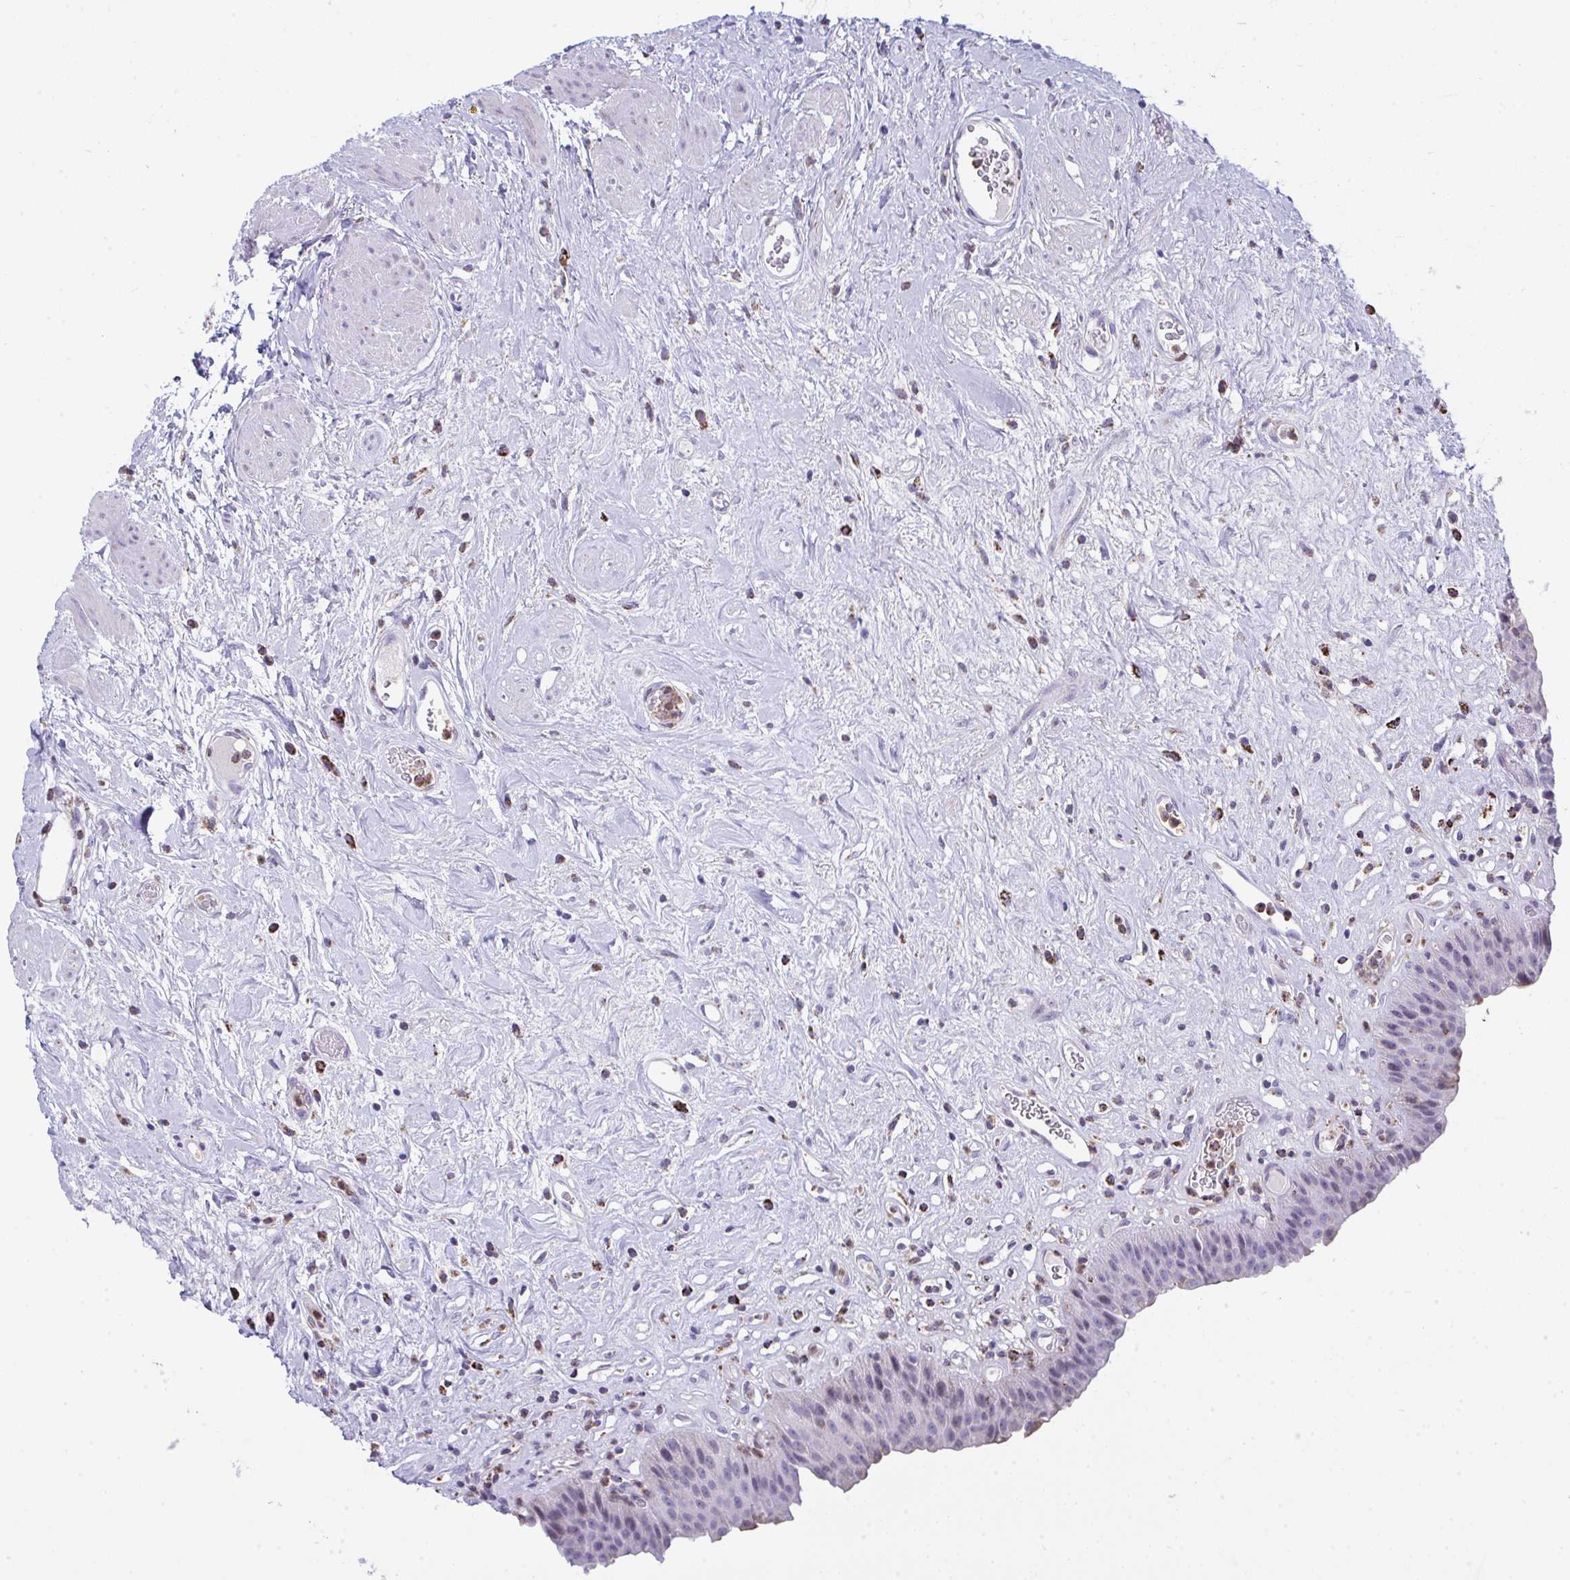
{"staining": {"intensity": "moderate", "quantity": "25%-75%", "location": "cytoplasmic/membranous"}, "tissue": "urinary bladder", "cell_type": "Urothelial cells", "image_type": "normal", "snomed": [{"axis": "morphology", "description": "Normal tissue, NOS"}, {"axis": "topography", "description": "Urinary bladder"}], "caption": "Immunohistochemical staining of unremarkable human urinary bladder reveals medium levels of moderate cytoplasmic/membranous expression in about 25%-75% of urothelial cells. The protein of interest is stained brown, and the nuclei are stained in blue (DAB (3,3'-diaminobenzidine) IHC with brightfield microscopy, high magnification).", "gene": "PLA2G12B", "patient": {"sex": "female", "age": 56}}